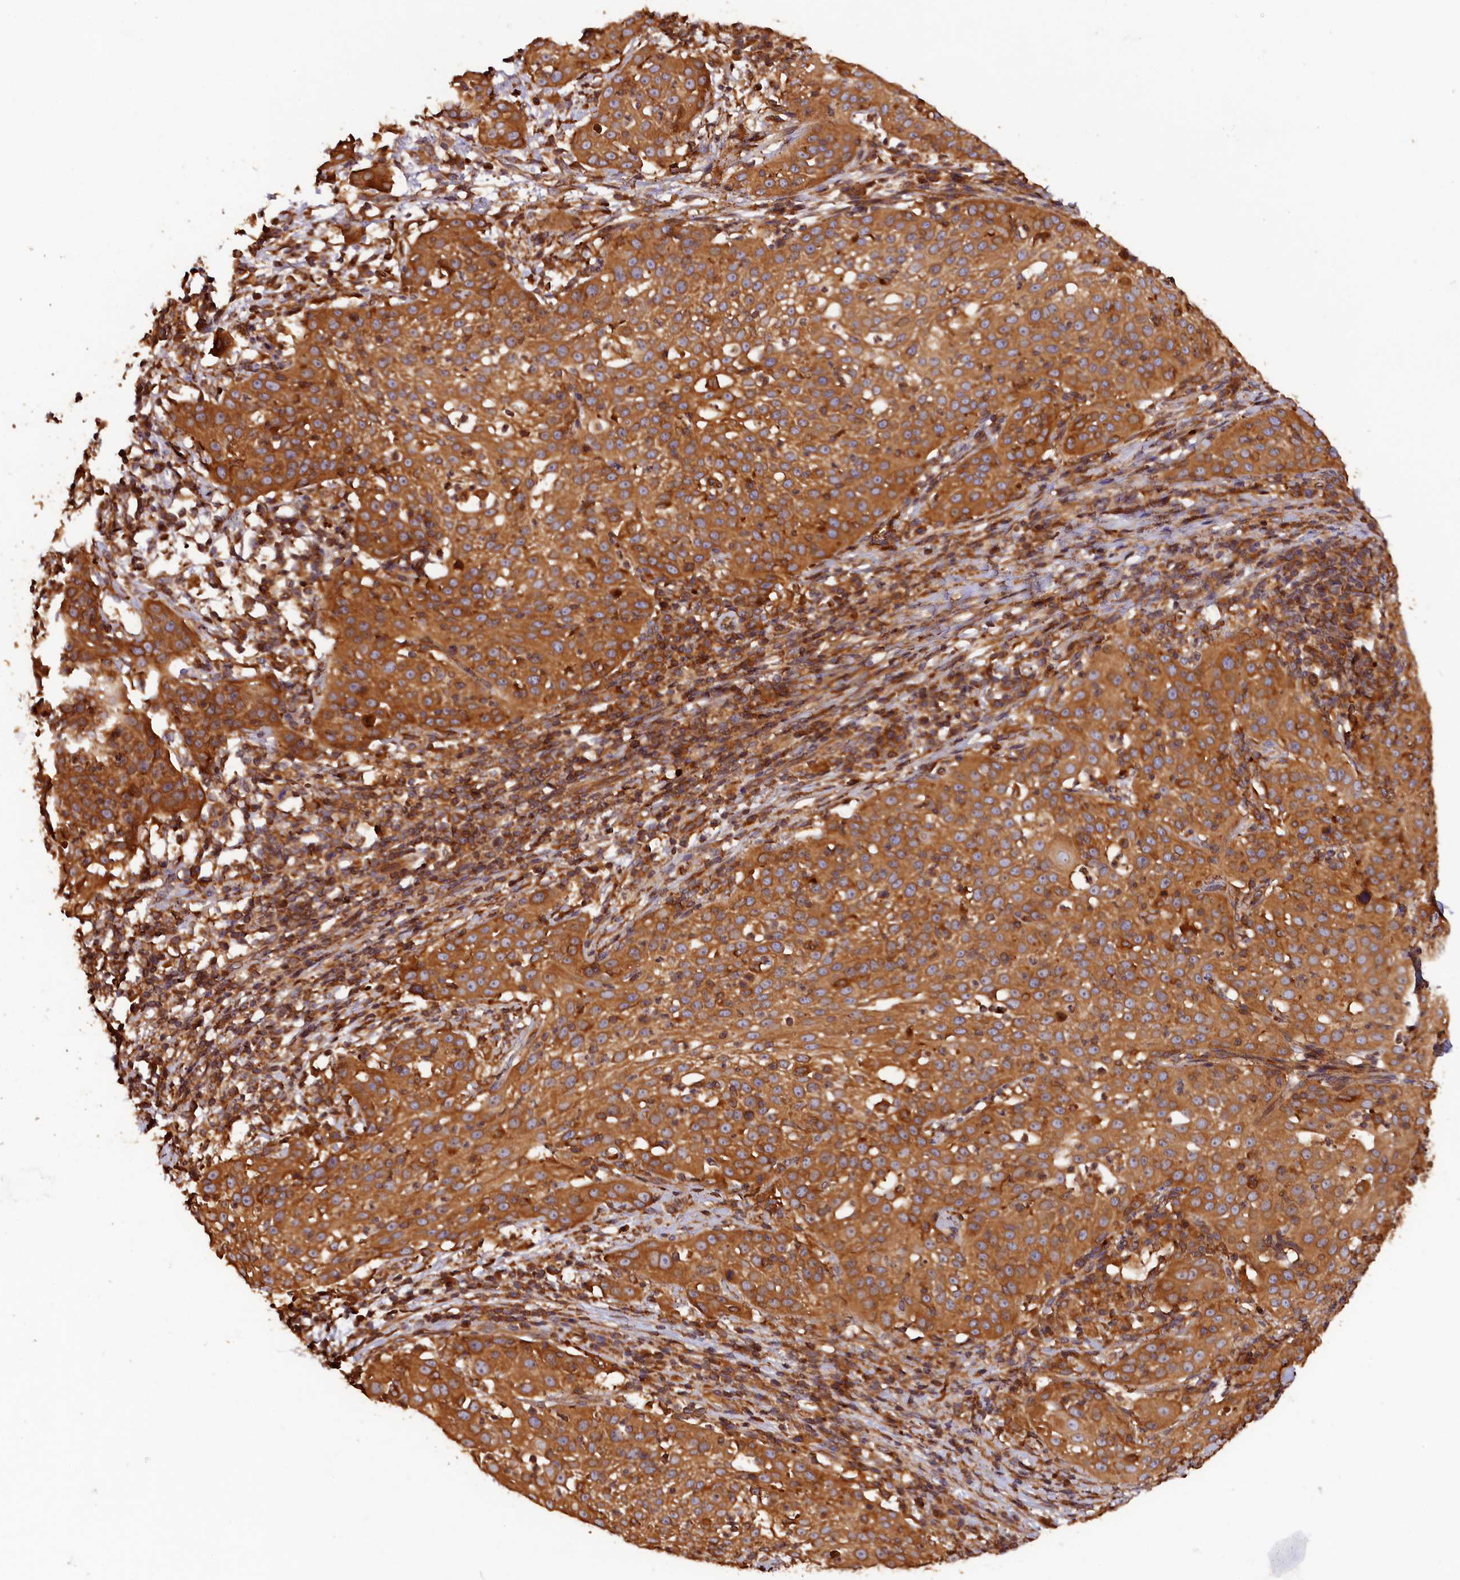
{"staining": {"intensity": "moderate", "quantity": ">75%", "location": "cytoplasmic/membranous"}, "tissue": "cervical cancer", "cell_type": "Tumor cells", "image_type": "cancer", "snomed": [{"axis": "morphology", "description": "Squamous cell carcinoma, NOS"}, {"axis": "topography", "description": "Cervix"}], "caption": "The immunohistochemical stain labels moderate cytoplasmic/membranous positivity in tumor cells of cervical cancer tissue.", "gene": "HMOX2", "patient": {"sex": "female", "age": 57}}